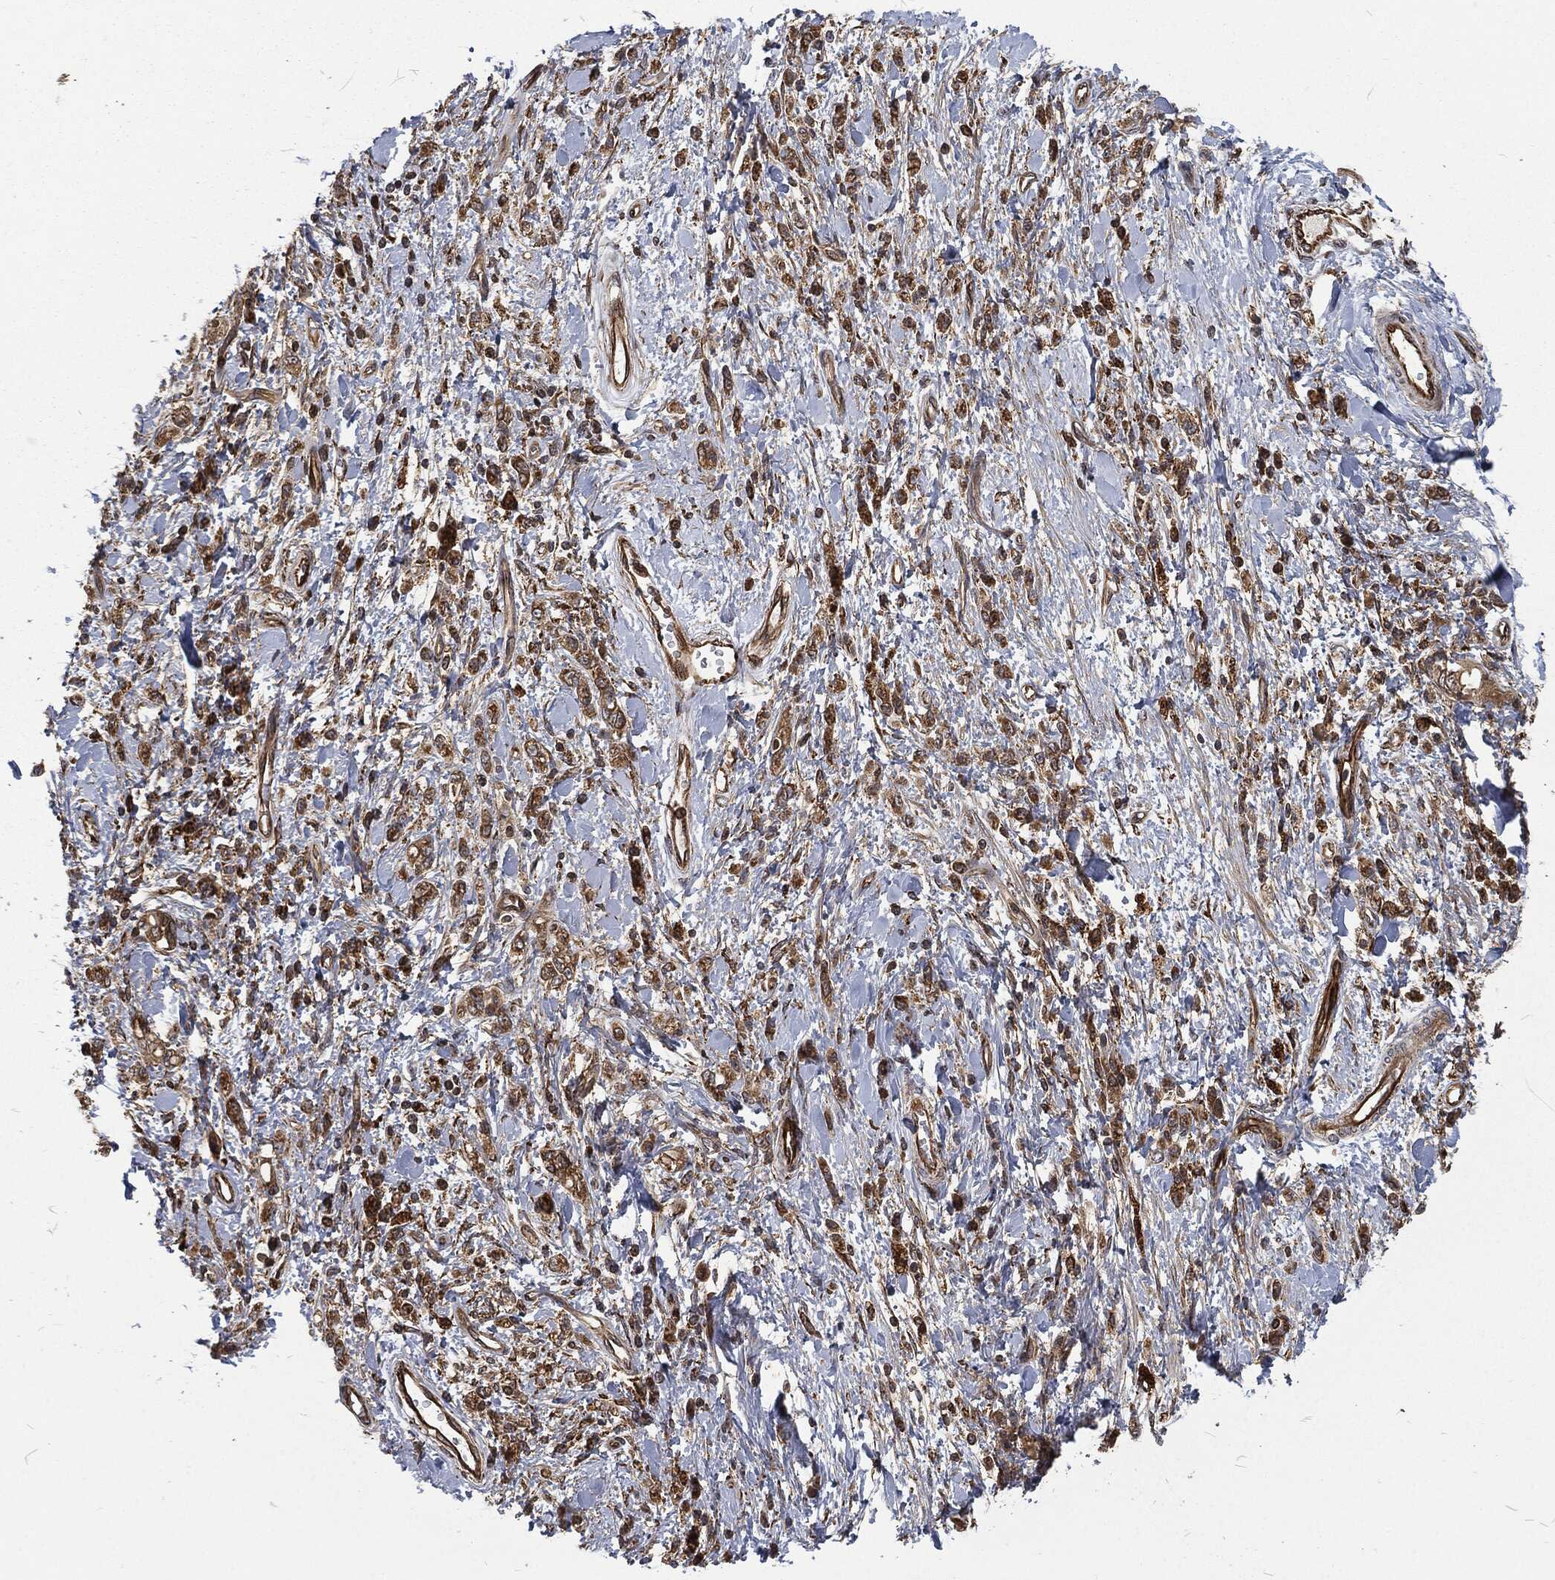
{"staining": {"intensity": "moderate", "quantity": ">75%", "location": "cytoplasmic/membranous"}, "tissue": "stomach cancer", "cell_type": "Tumor cells", "image_type": "cancer", "snomed": [{"axis": "morphology", "description": "Adenocarcinoma, NOS"}, {"axis": "topography", "description": "Stomach"}], "caption": "Moderate cytoplasmic/membranous positivity for a protein is present in about >75% of tumor cells of adenocarcinoma (stomach) using immunohistochemistry (IHC).", "gene": "RFTN1", "patient": {"sex": "male", "age": 77}}